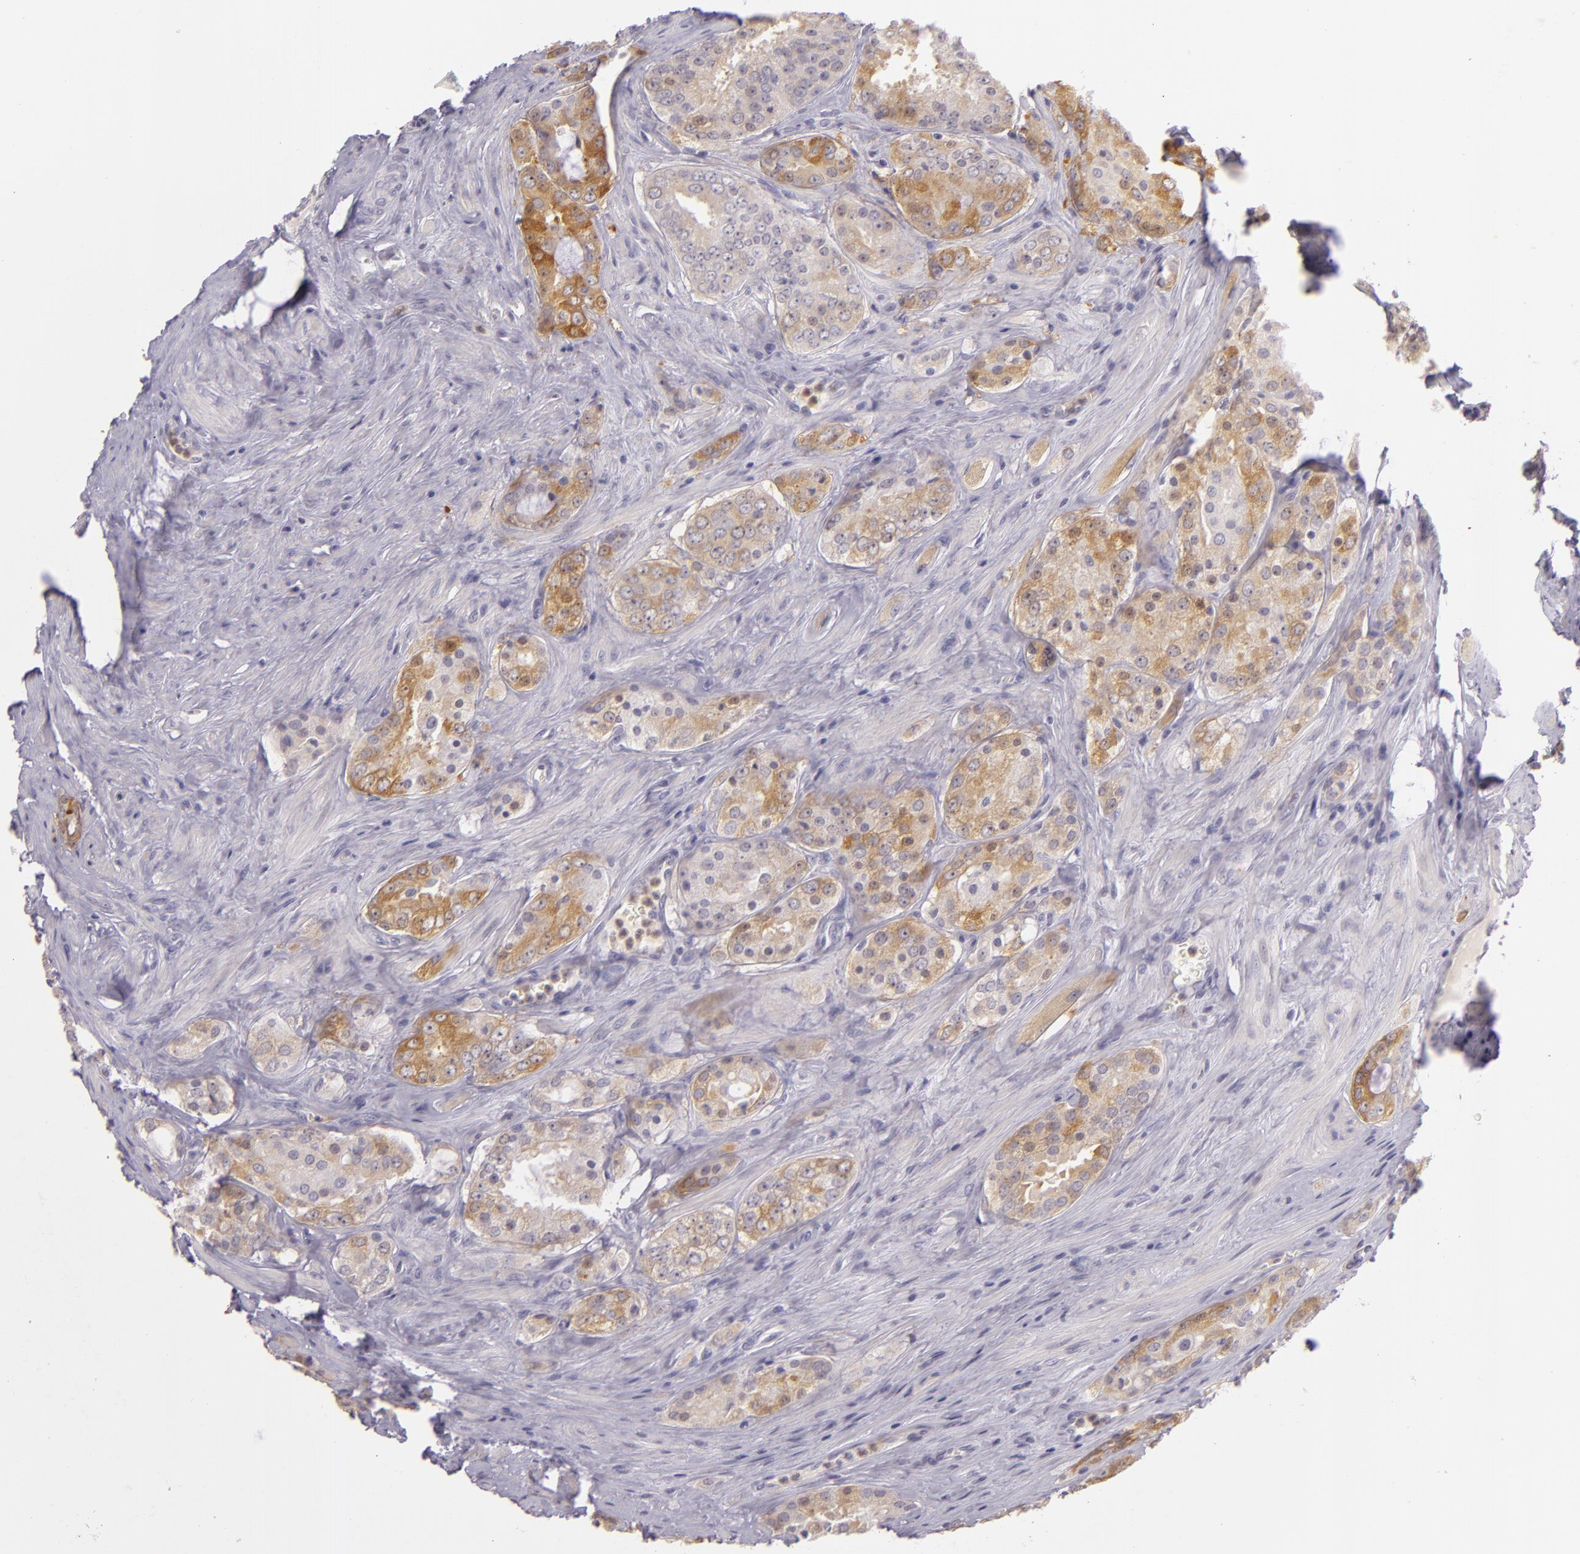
{"staining": {"intensity": "weak", "quantity": "<25%", "location": "cytoplasmic/membranous"}, "tissue": "prostate cancer", "cell_type": "Tumor cells", "image_type": "cancer", "snomed": [{"axis": "morphology", "description": "Adenocarcinoma, Medium grade"}, {"axis": "topography", "description": "Prostate"}], "caption": "Prostate cancer (adenocarcinoma (medium-grade)) stained for a protein using immunohistochemistry exhibits no expression tumor cells.", "gene": "CBS", "patient": {"sex": "male", "age": 60}}